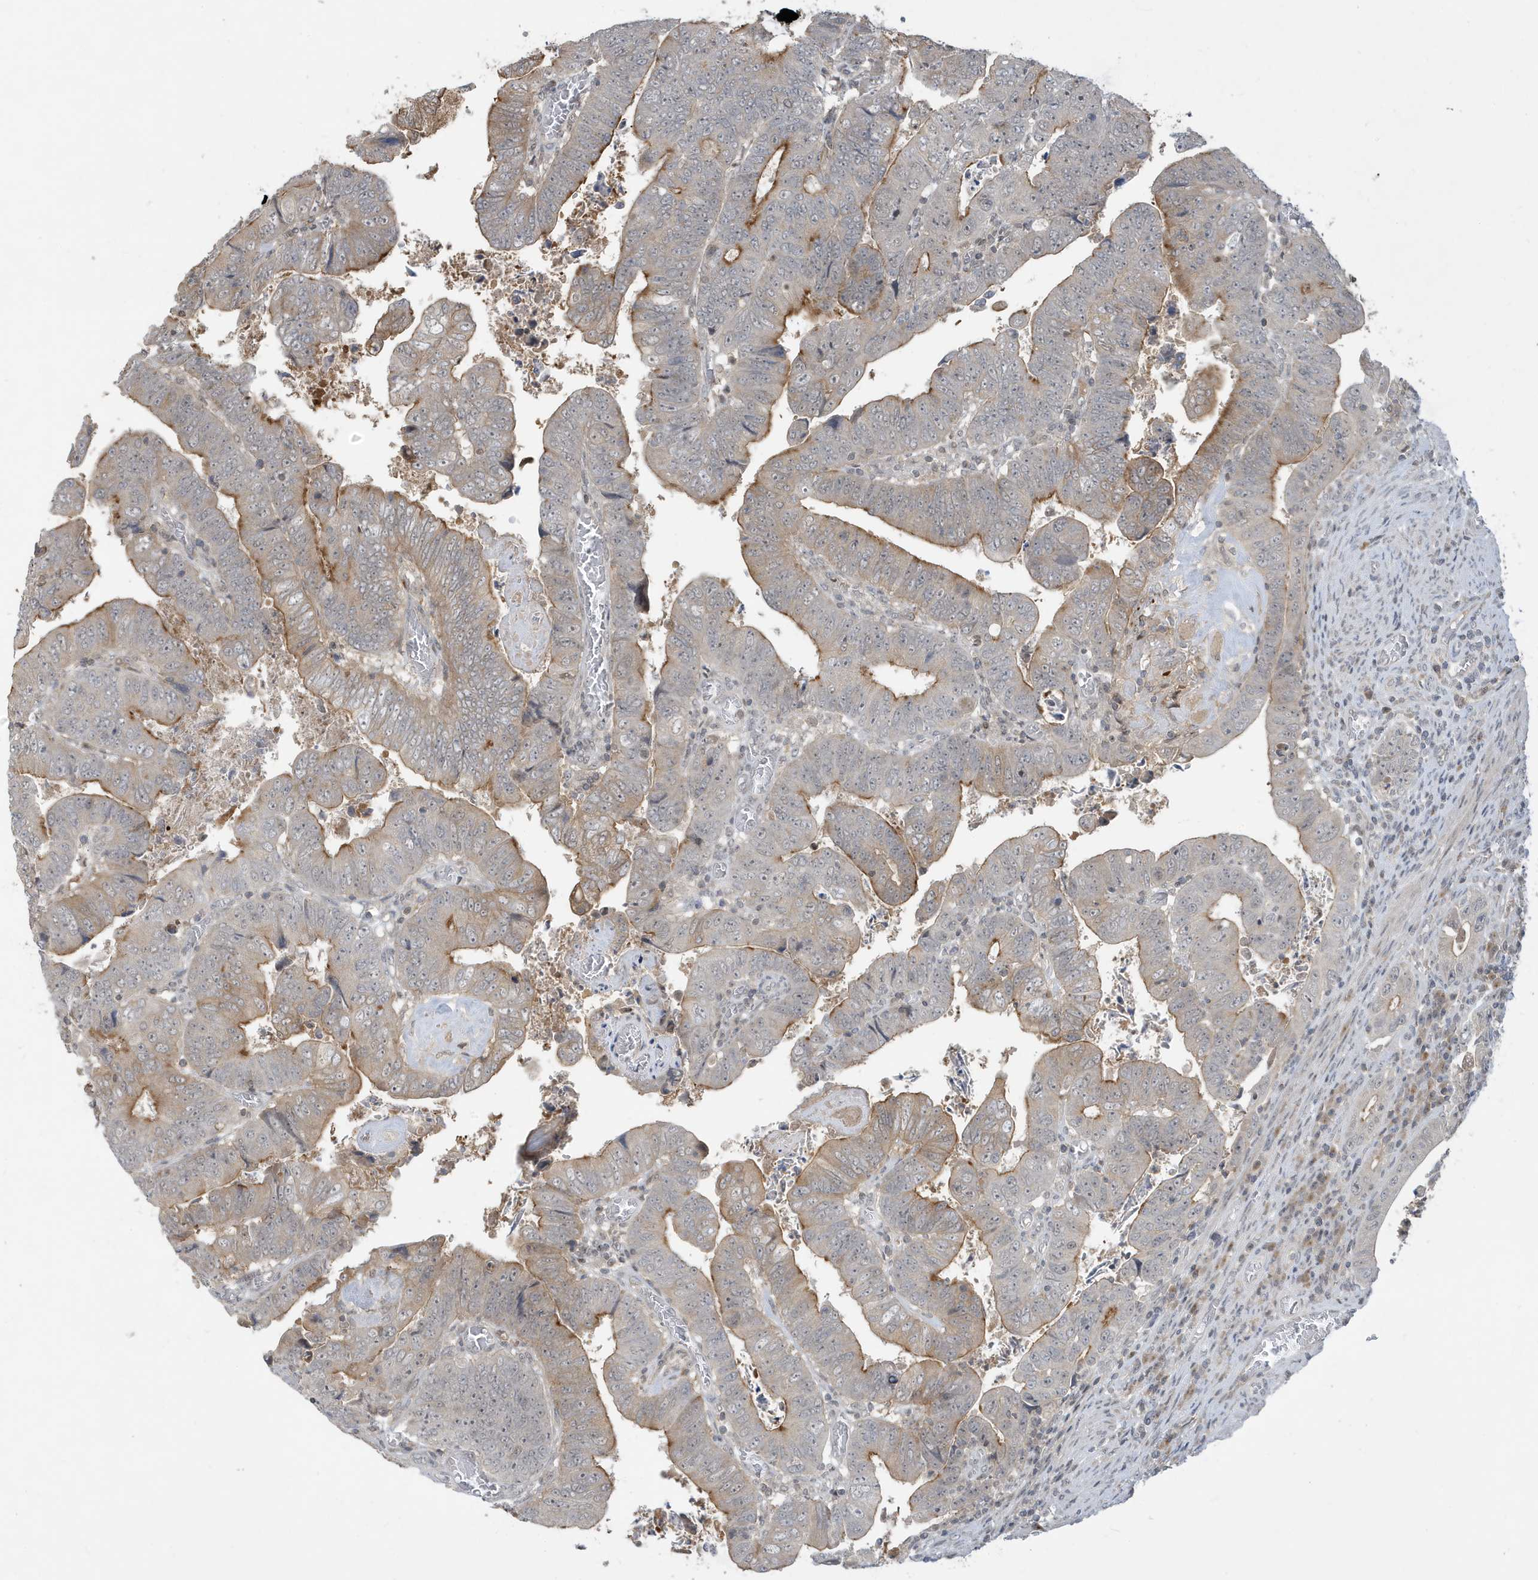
{"staining": {"intensity": "moderate", "quantity": "25%-75%", "location": "cytoplasmic/membranous"}, "tissue": "colorectal cancer", "cell_type": "Tumor cells", "image_type": "cancer", "snomed": [{"axis": "morphology", "description": "Normal tissue, NOS"}, {"axis": "morphology", "description": "Adenocarcinoma, NOS"}, {"axis": "topography", "description": "Rectum"}], "caption": "Protein expression analysis of colorectal adenocarcinoma shows moderate cytoplasmic/membranous positivity in about 25%-75% of tumor cells.", "gene": "PRRT3", "patient": {"sex": "female", "age": 65}}